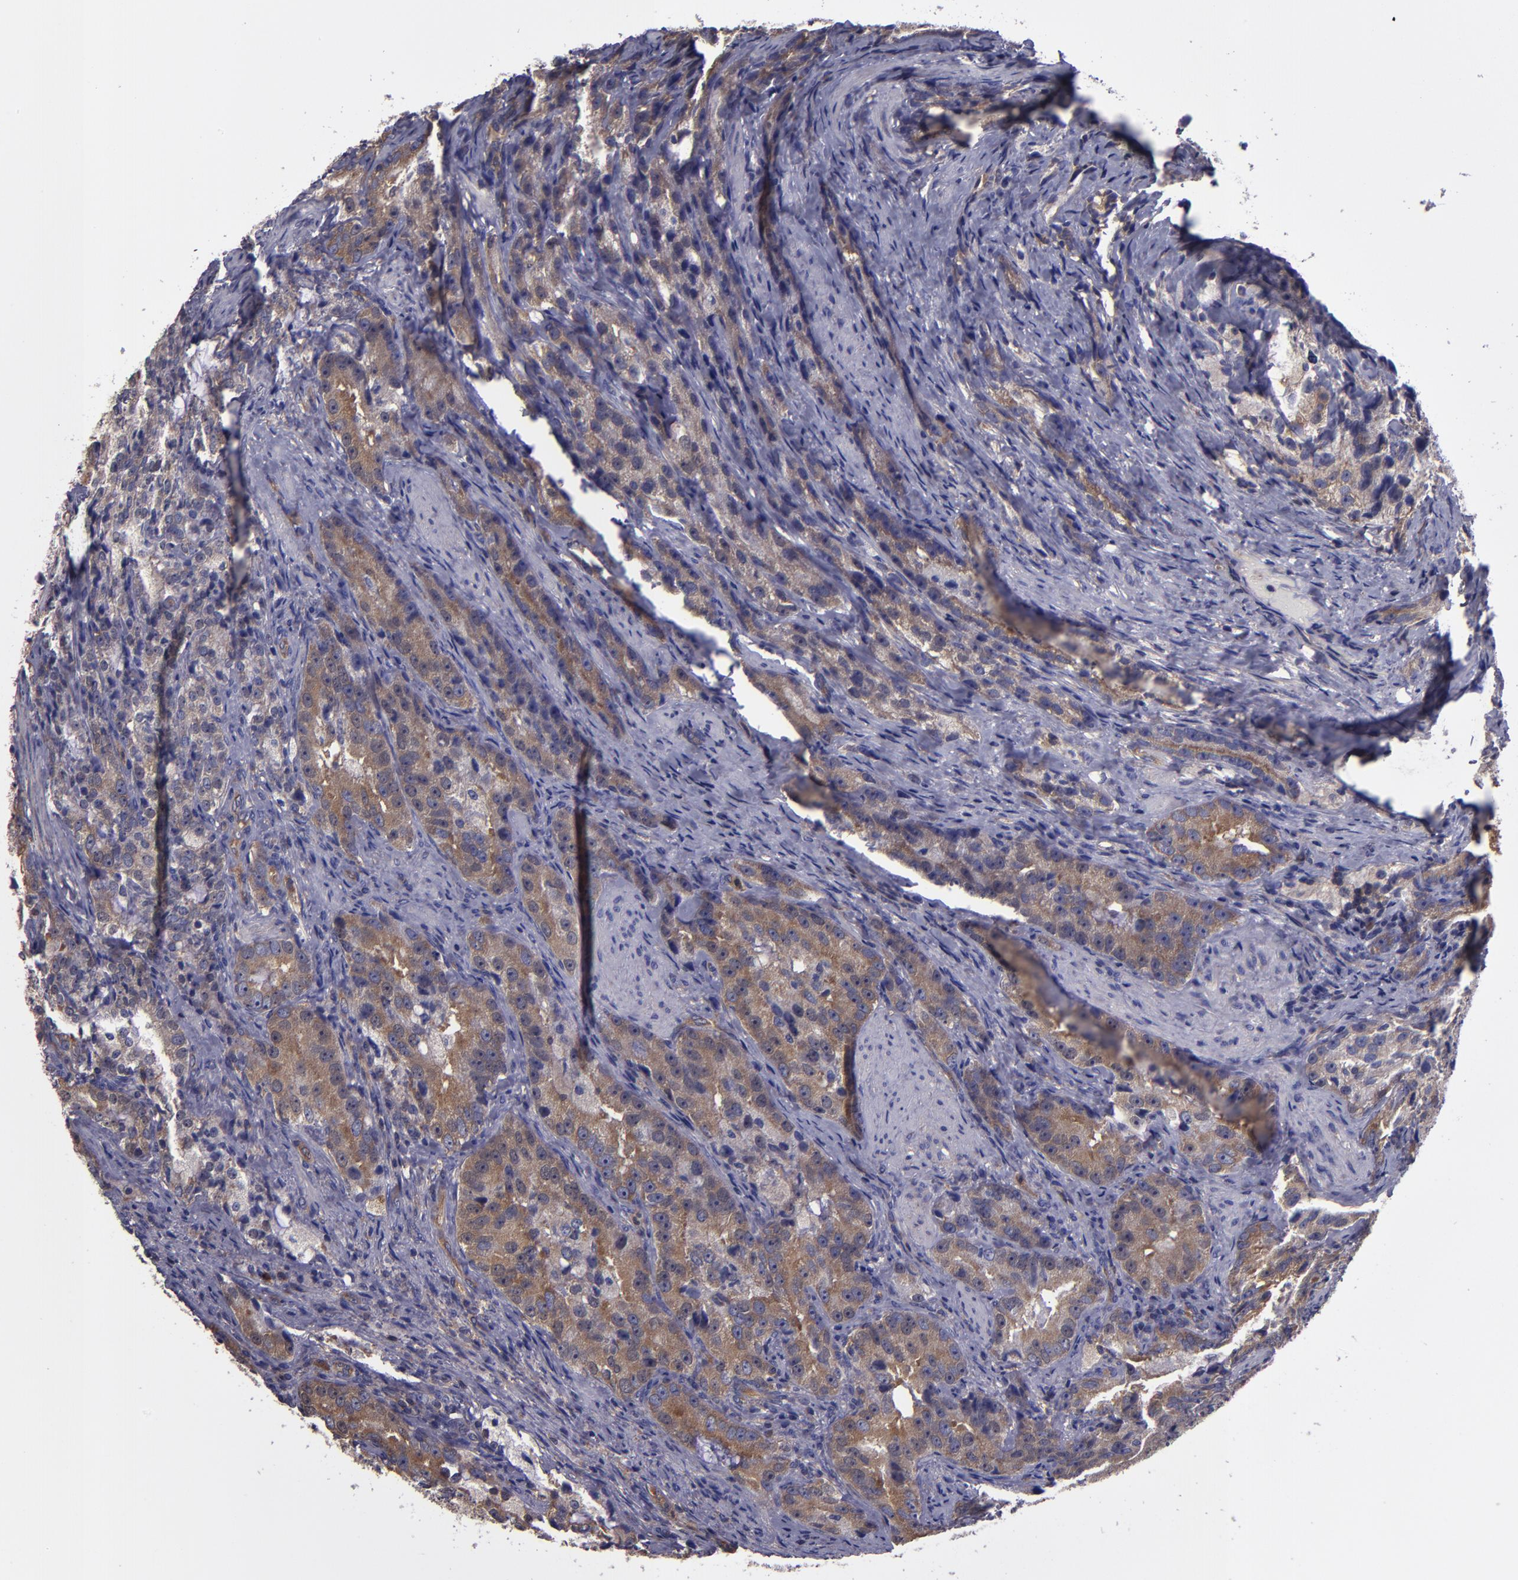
{"staining": {"intensity": "moderate", "quantity": ">75%", "location": "cytoplasmic/membranous"}, "tissue": "prostate cancer", "cell_type": "Tumor cells", "image_type": "cancer", "snomed": [{"axis": "morphology", "description": "Adenocarcinoma, High grade"}, {"axis": "topography", "description": "Prostate"}], "caption": "A micrograph of adenocarcinoma (high-grade) (prostate) stained for a protein displays moderate cytoplasmic/membranous brown staining in tumor cells.", "gene": "CARS1", "patient": {"sex": "male", "age": 63}}